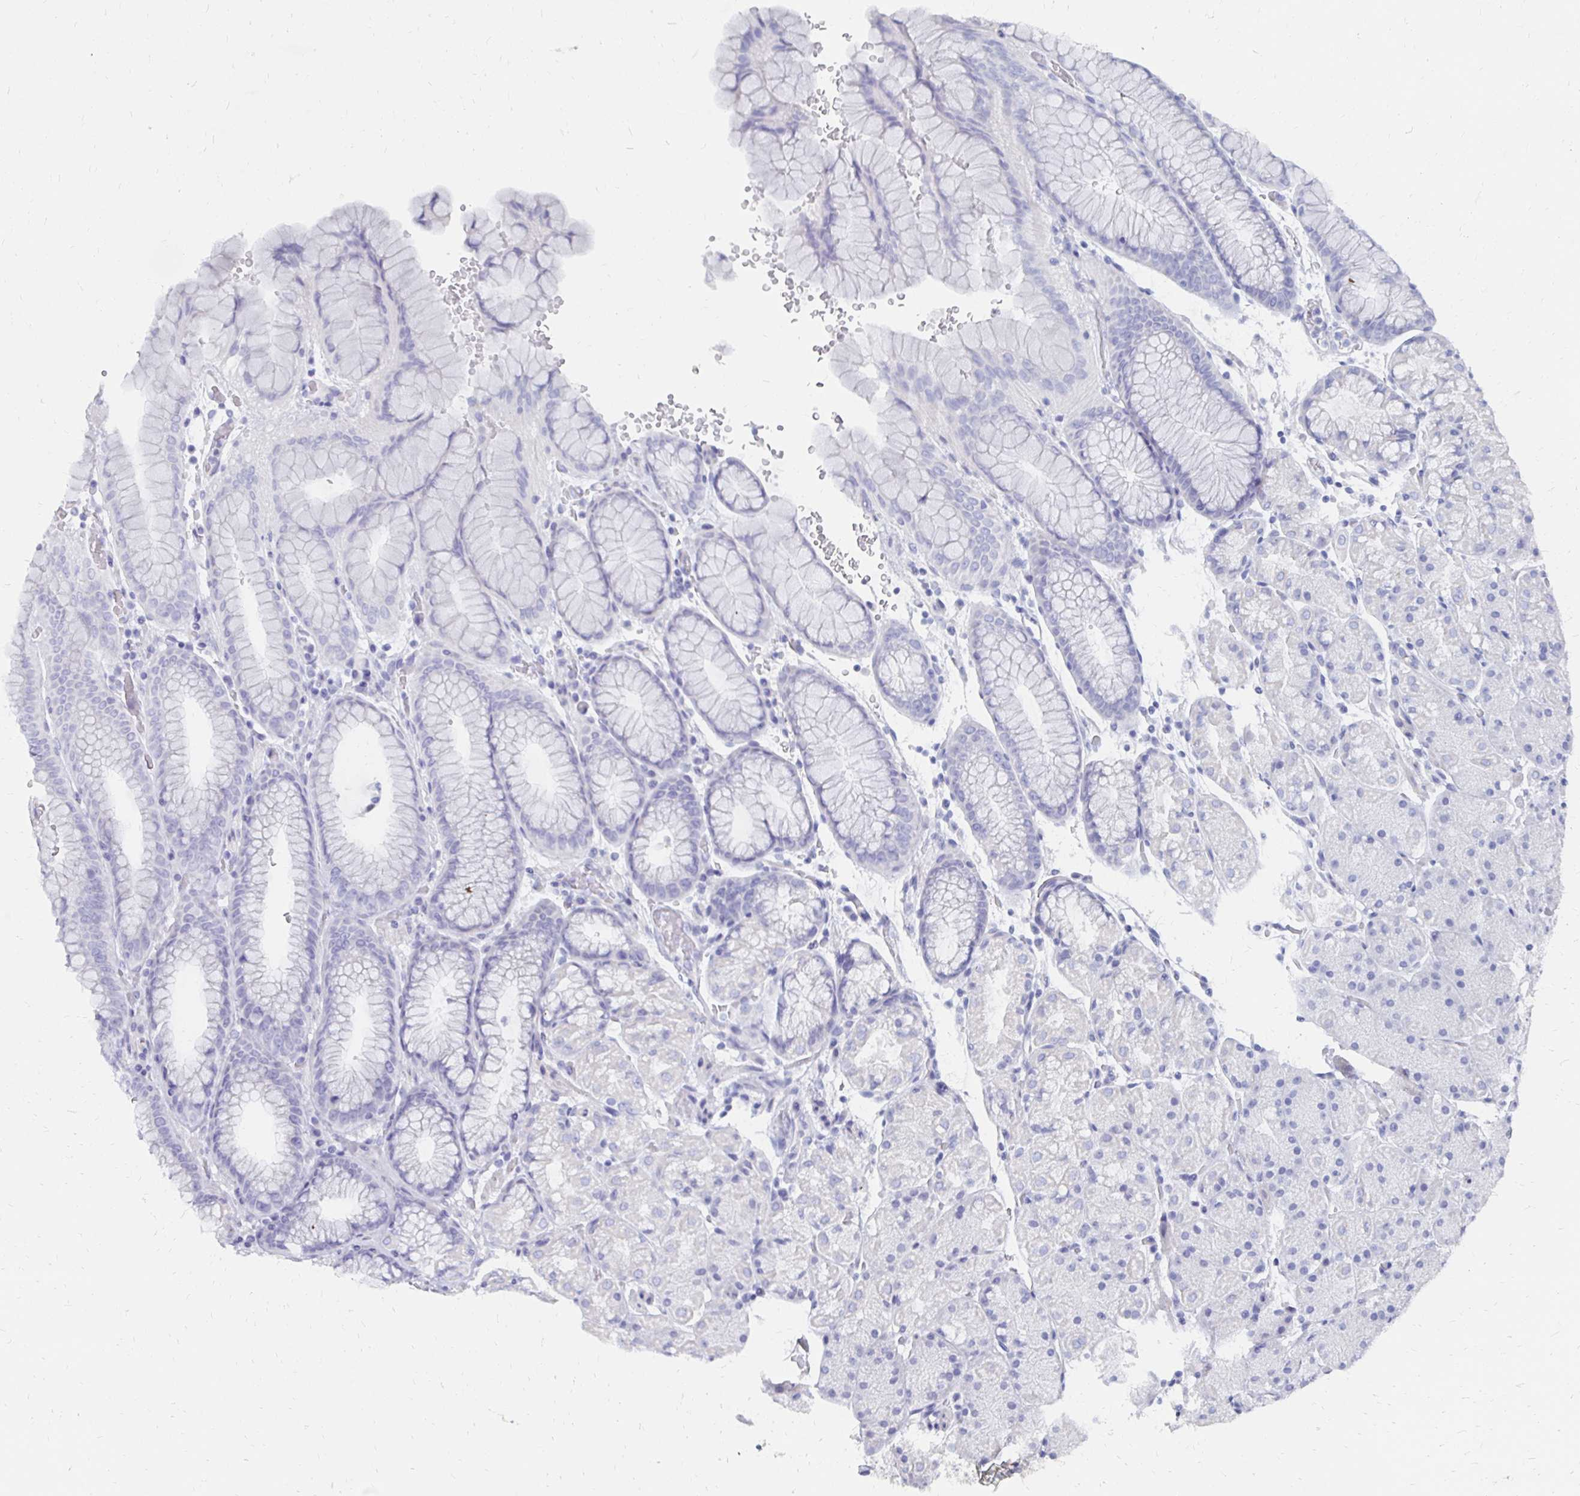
{"staining": {"intensity": "negative", "quantity": "none", "location": "none"}, "tissue": "stomach", "cell_type": "Glandular cells", "image_type": "normal", "snomed": [{"axis": "morphology", "description": "Normal tissue, NOS"}, {"axis": "topography", "description": "Stomach, upper"}, {"axis": "topography", "description": "Stomach"}], "caption": "The micrograph demonstrates no significant staining in glandular cells of stomach.", "gene": "SYCP3", "patient": {"sex": "male", "age": 76}}